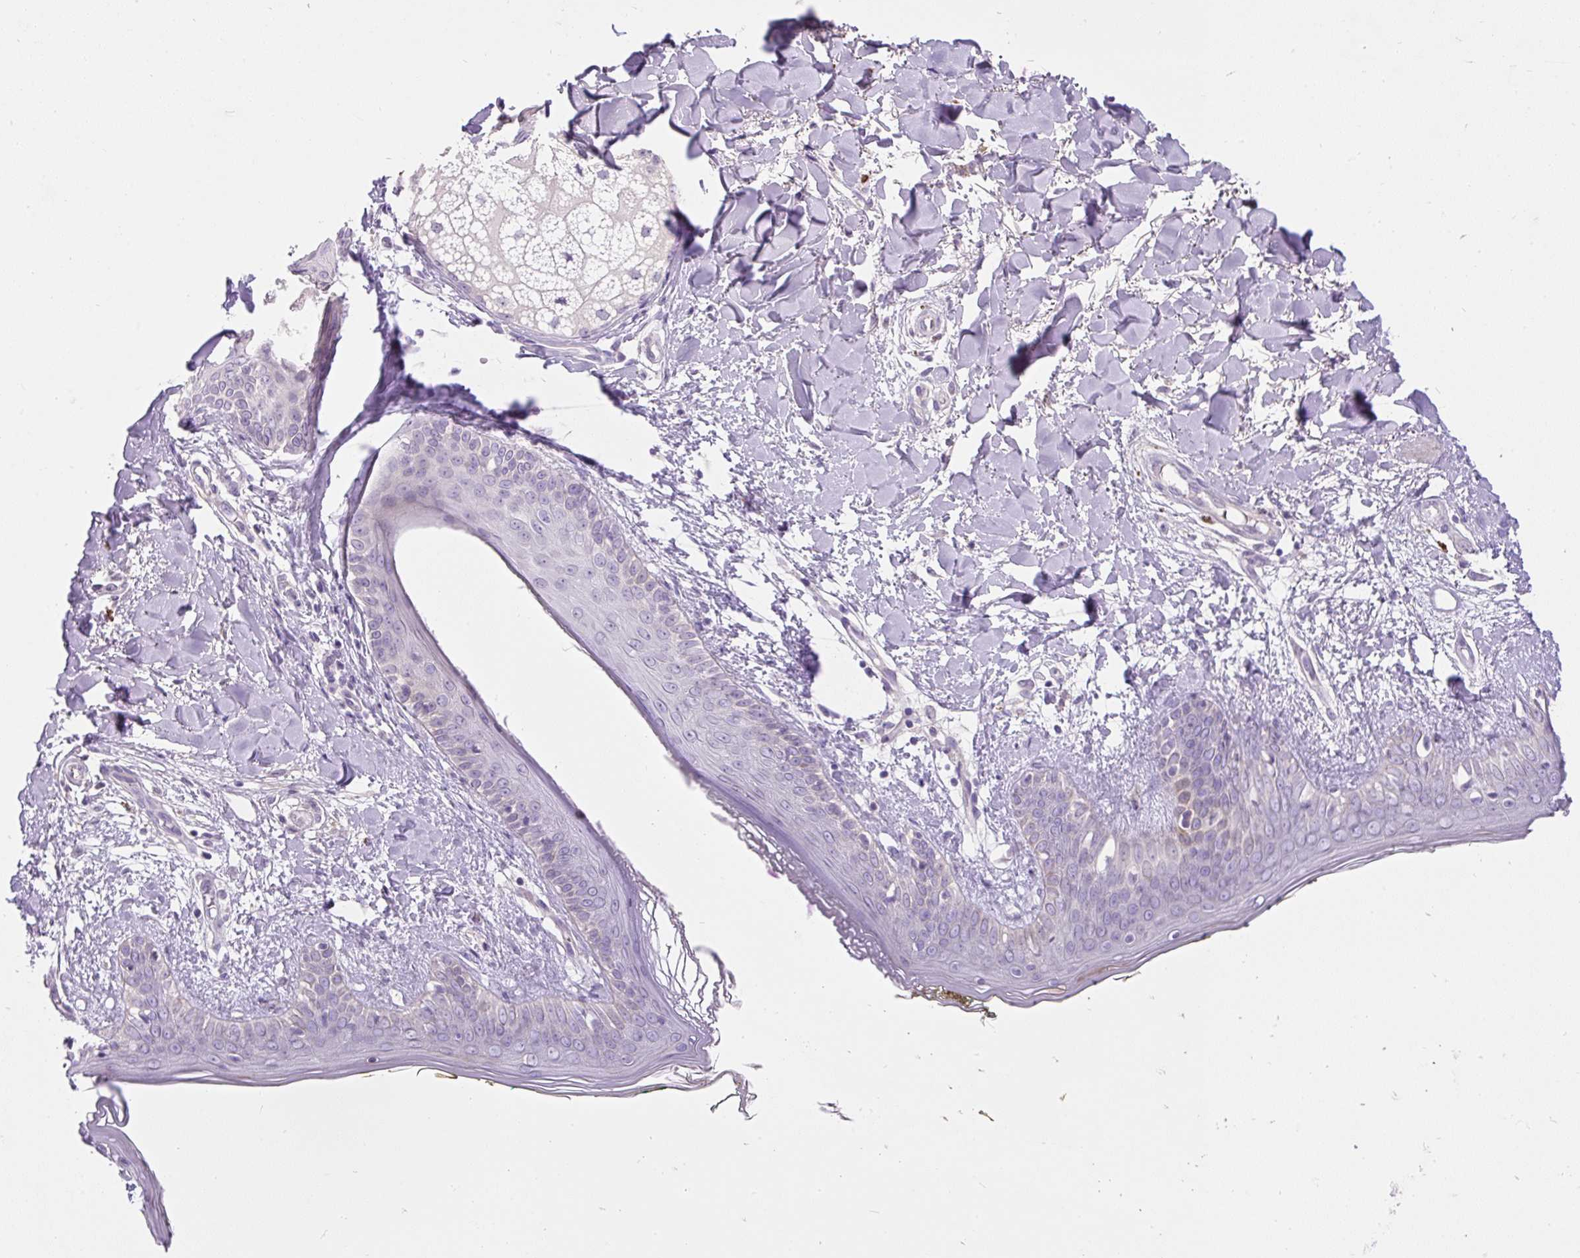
{"staining": {"intensity": "negative", "quantity": "none", "location": "none"}, "tissue": "skin", "cell_type": "Fibroblasts", "image_type": "normal", "snomed": [{"axis": "morphology", "description": "Normal tissue, NOS"}, {"axis": "topography", "description": "Skin"}], "caption": "Image shows no protein expression in fibroblasts of benign skin.", "gene": "KRTAP20", "patient": {"sex": "female", "age": 34}}